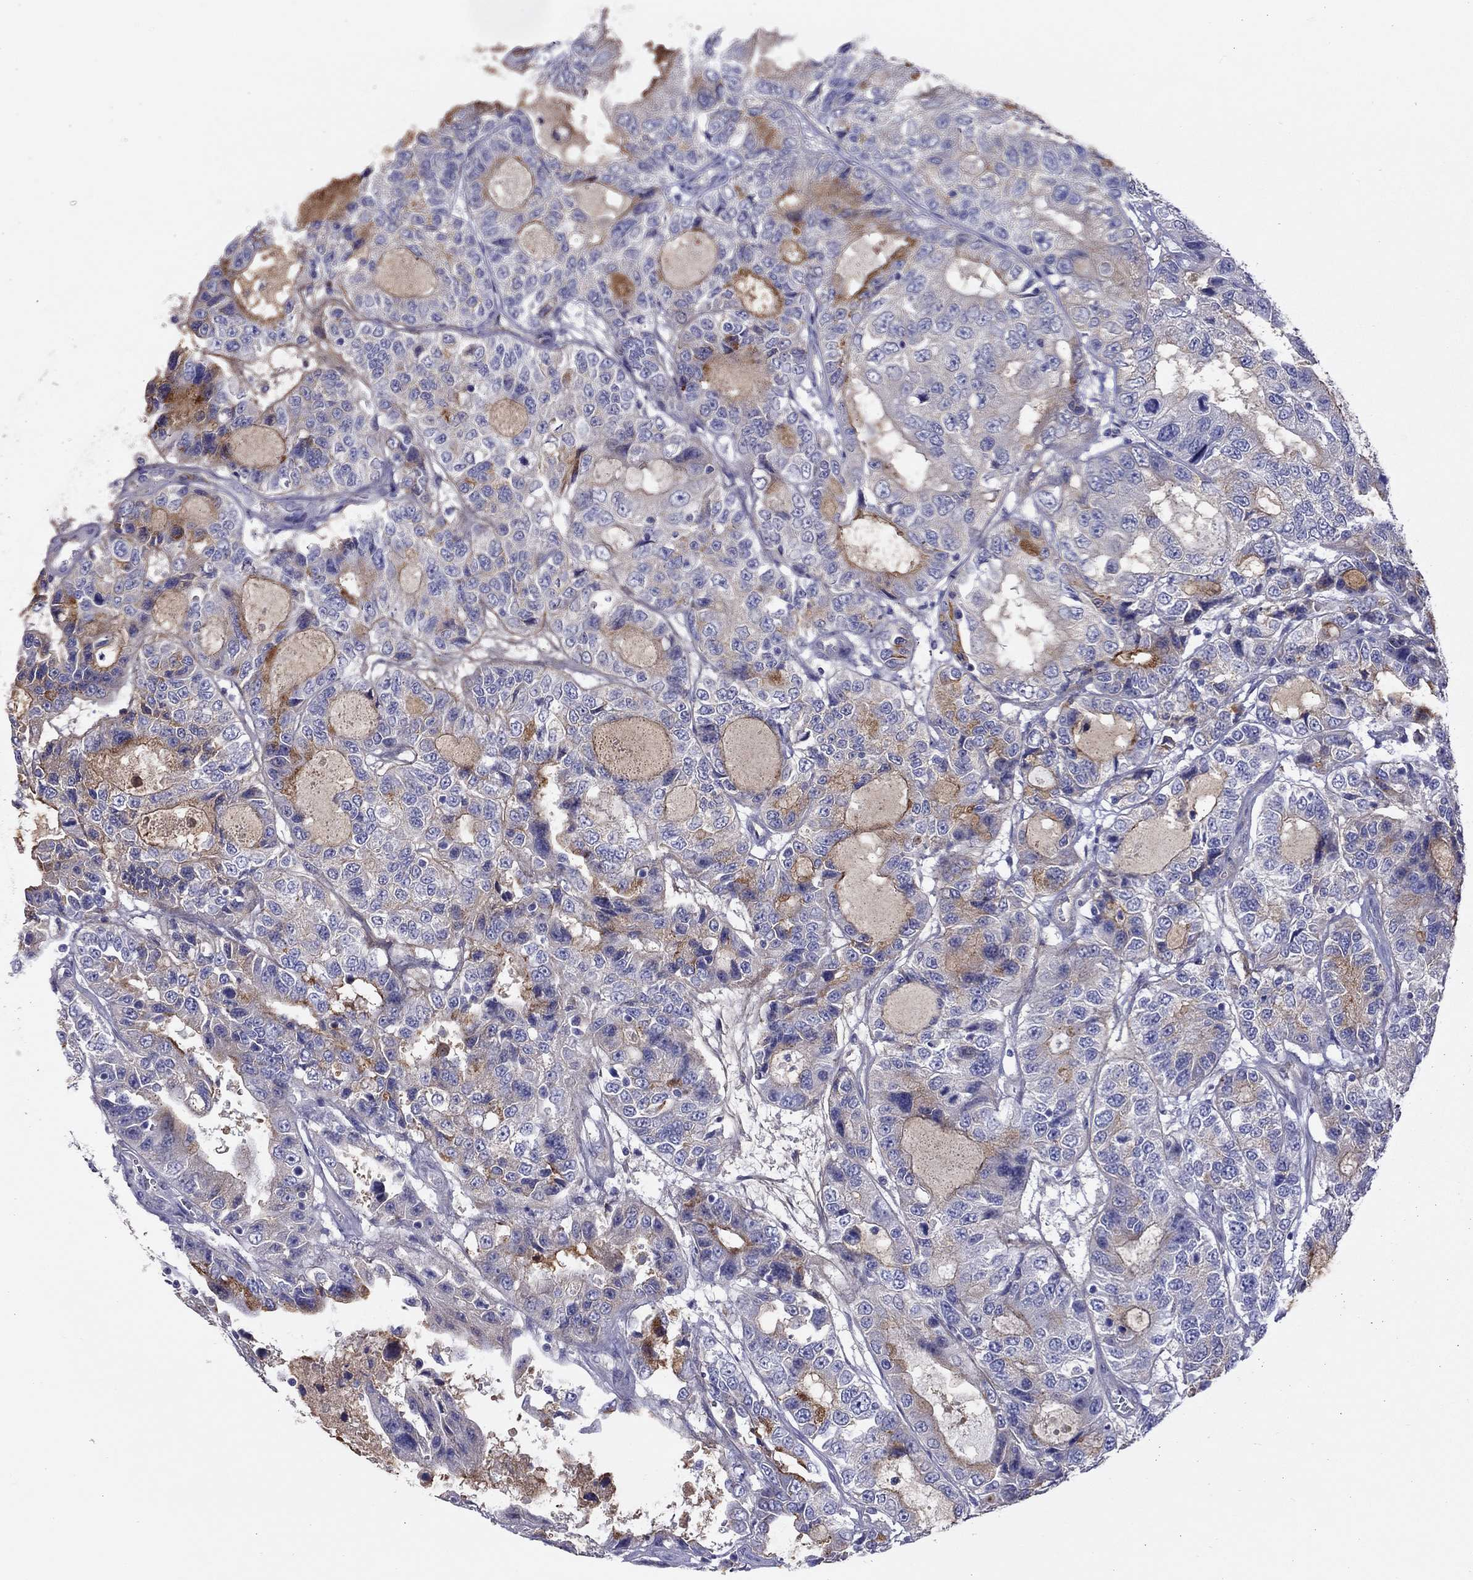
{"staining": {"intensity": "weak", "quantity": "<25%", "location": "cytoplasmic/membranous"}, "tissue": "urothelial cancer", "cell_type": "Tumor cells", "image_type": "cancer", "snomed": [{"axis": "morphology", "description": "Urothelial carcinoma, NOS"}, {"axis": "morphology", "description": "Urothelial carcinoma, High grade"}, {"axis": "topography", "description": "Urinary bladder"}], "caption": "A photomicrograph of transitional cell carcinoma stained for a protein exhibits no brown staining in tumor cells.", "gene": "ALOX15B", "patient": {"sex": "female", "age": 73}}